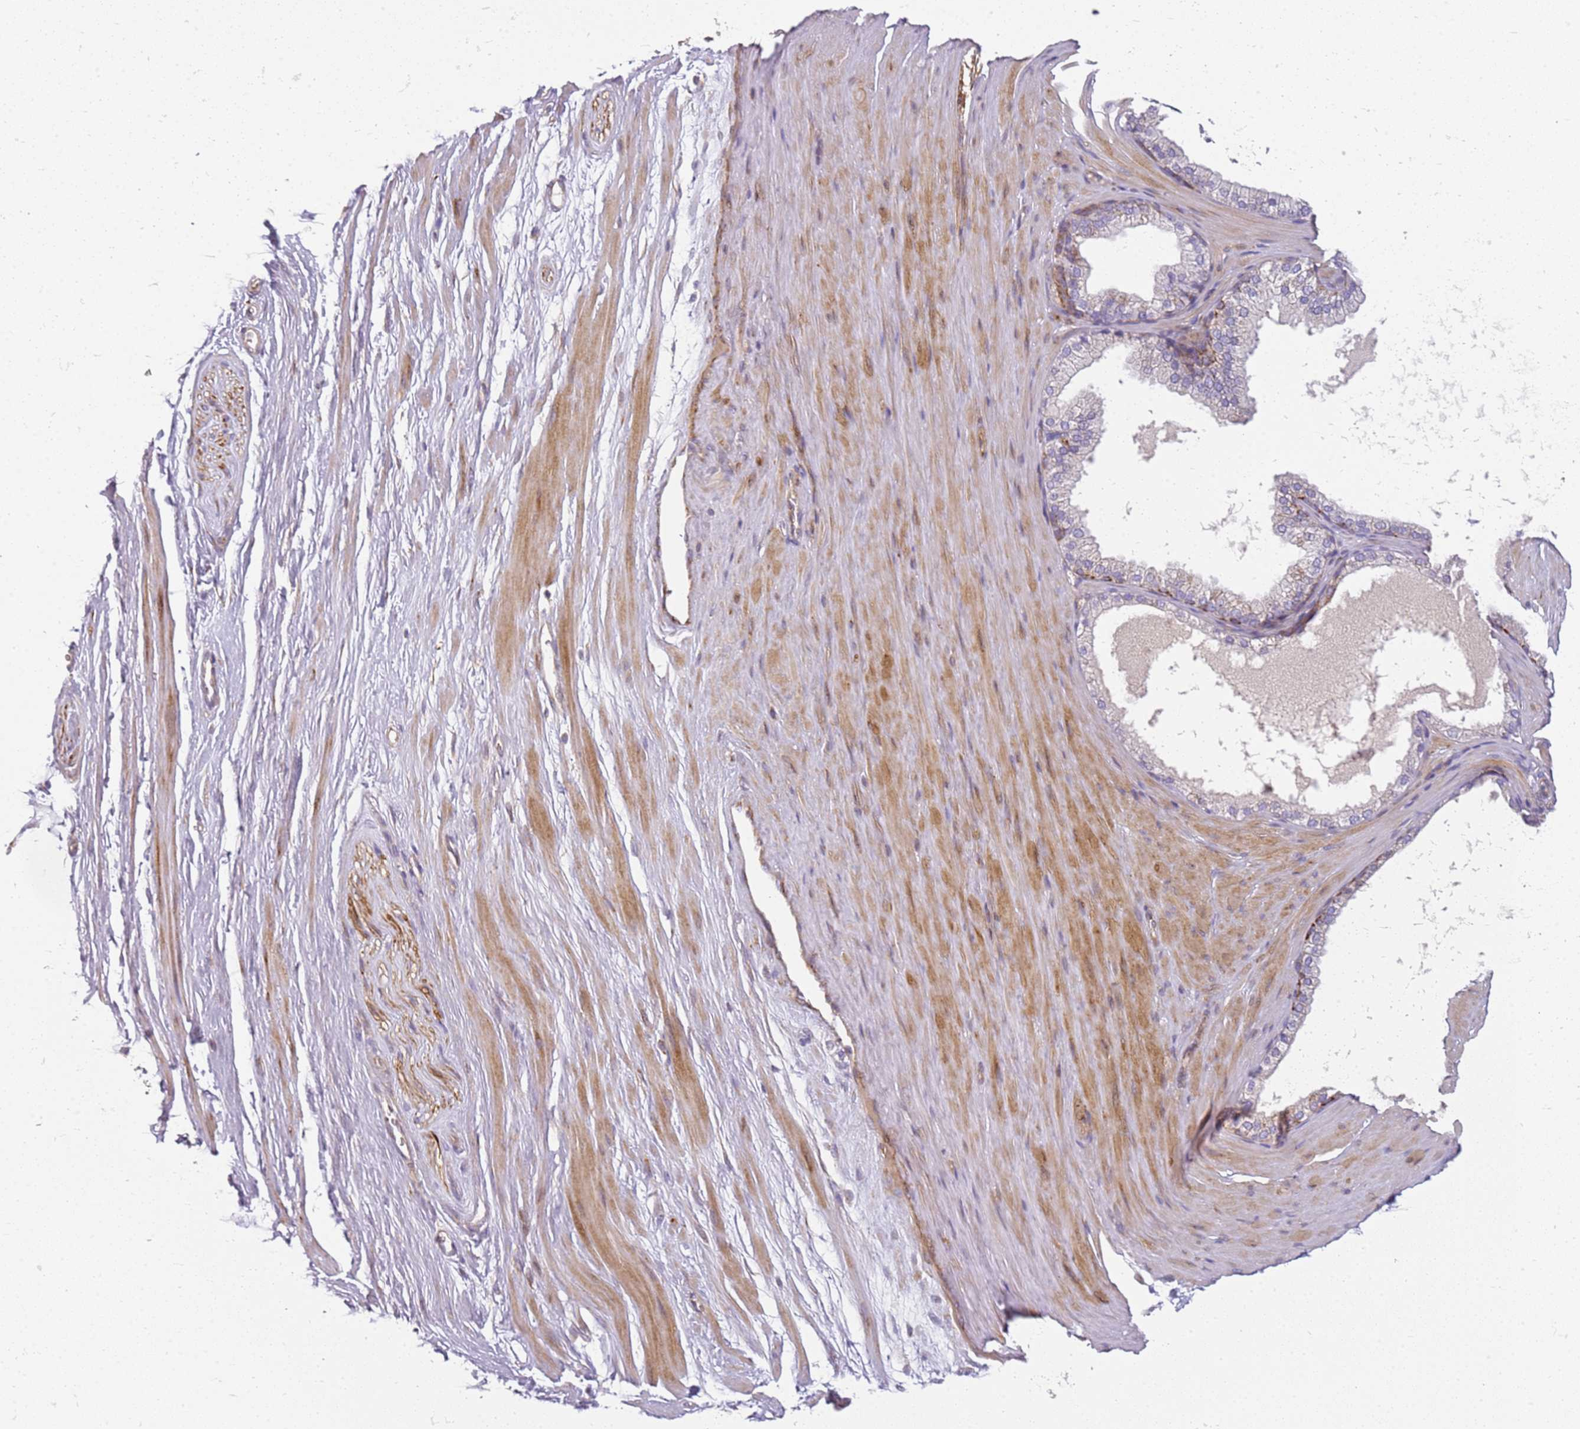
{"staining": {"intensity": "negative", "quantity": "none", "location": "none"}, "tissue": "adipose tissue", "cell_type": "Adipocytes", "image_type": "normal", "snomed": [{"axis": "morphology", "description": "Normal tissue, NOS"}, {"axis": "morphology", "description": "Adenocarcinoma, Low grade"}, {"axis": "topography", "description": "Prostate"}, {"axis": "topography", "description": "Peripheral nerve tissue"}], "caption": "The immunohistochemistry (IHC) histopathology image has no significant expression in adipocytes of adipose tissue. (Stains: DAB (3,3'-diaminobenzidine) immunohistochemistry with hematoxylin counter stain, Microscopy: brightfield microscopy at high magnification).", "gene": "TMEM200C", "patient": {"sex": "male", "age": 63}}